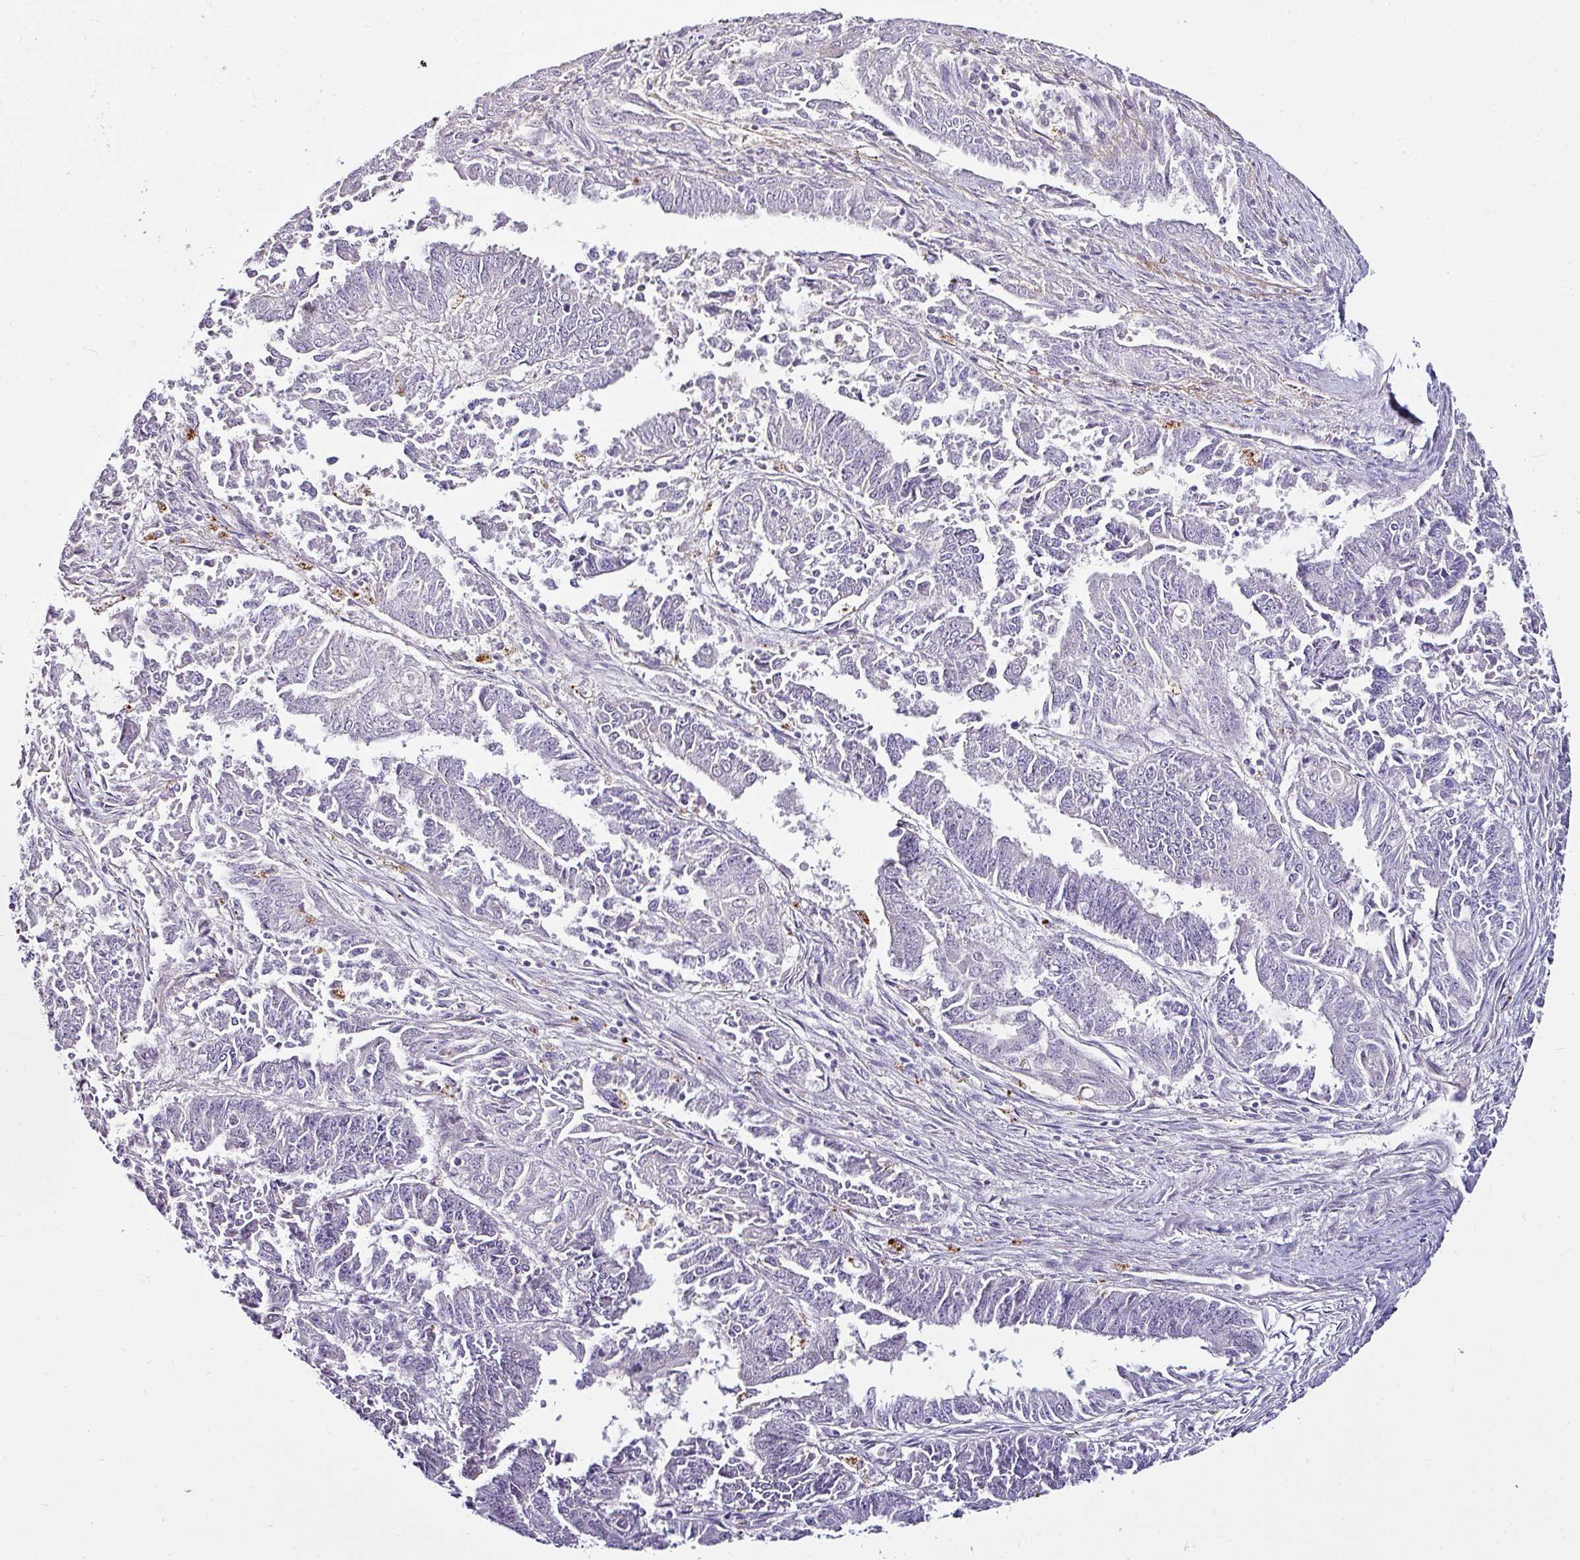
{"staining": {"intensity": "negative", "quantity": "none", "location": "none"}, "tissue": "endometrial cancer", "cell_type": "Tumor cells", "image_type": "cancer", "snomed": [{"axis": "morphology", "description": "Adenocarcinoma, NOS"}, {"axis": "topography", "description": "Endometrium"}], "caption": "The photomicrograph displays no staining of tumor cells in endometrial cancer (adenocarcinoma).", "gene": "NAPSA", "patient": {"sex": "female", "age": 73}}